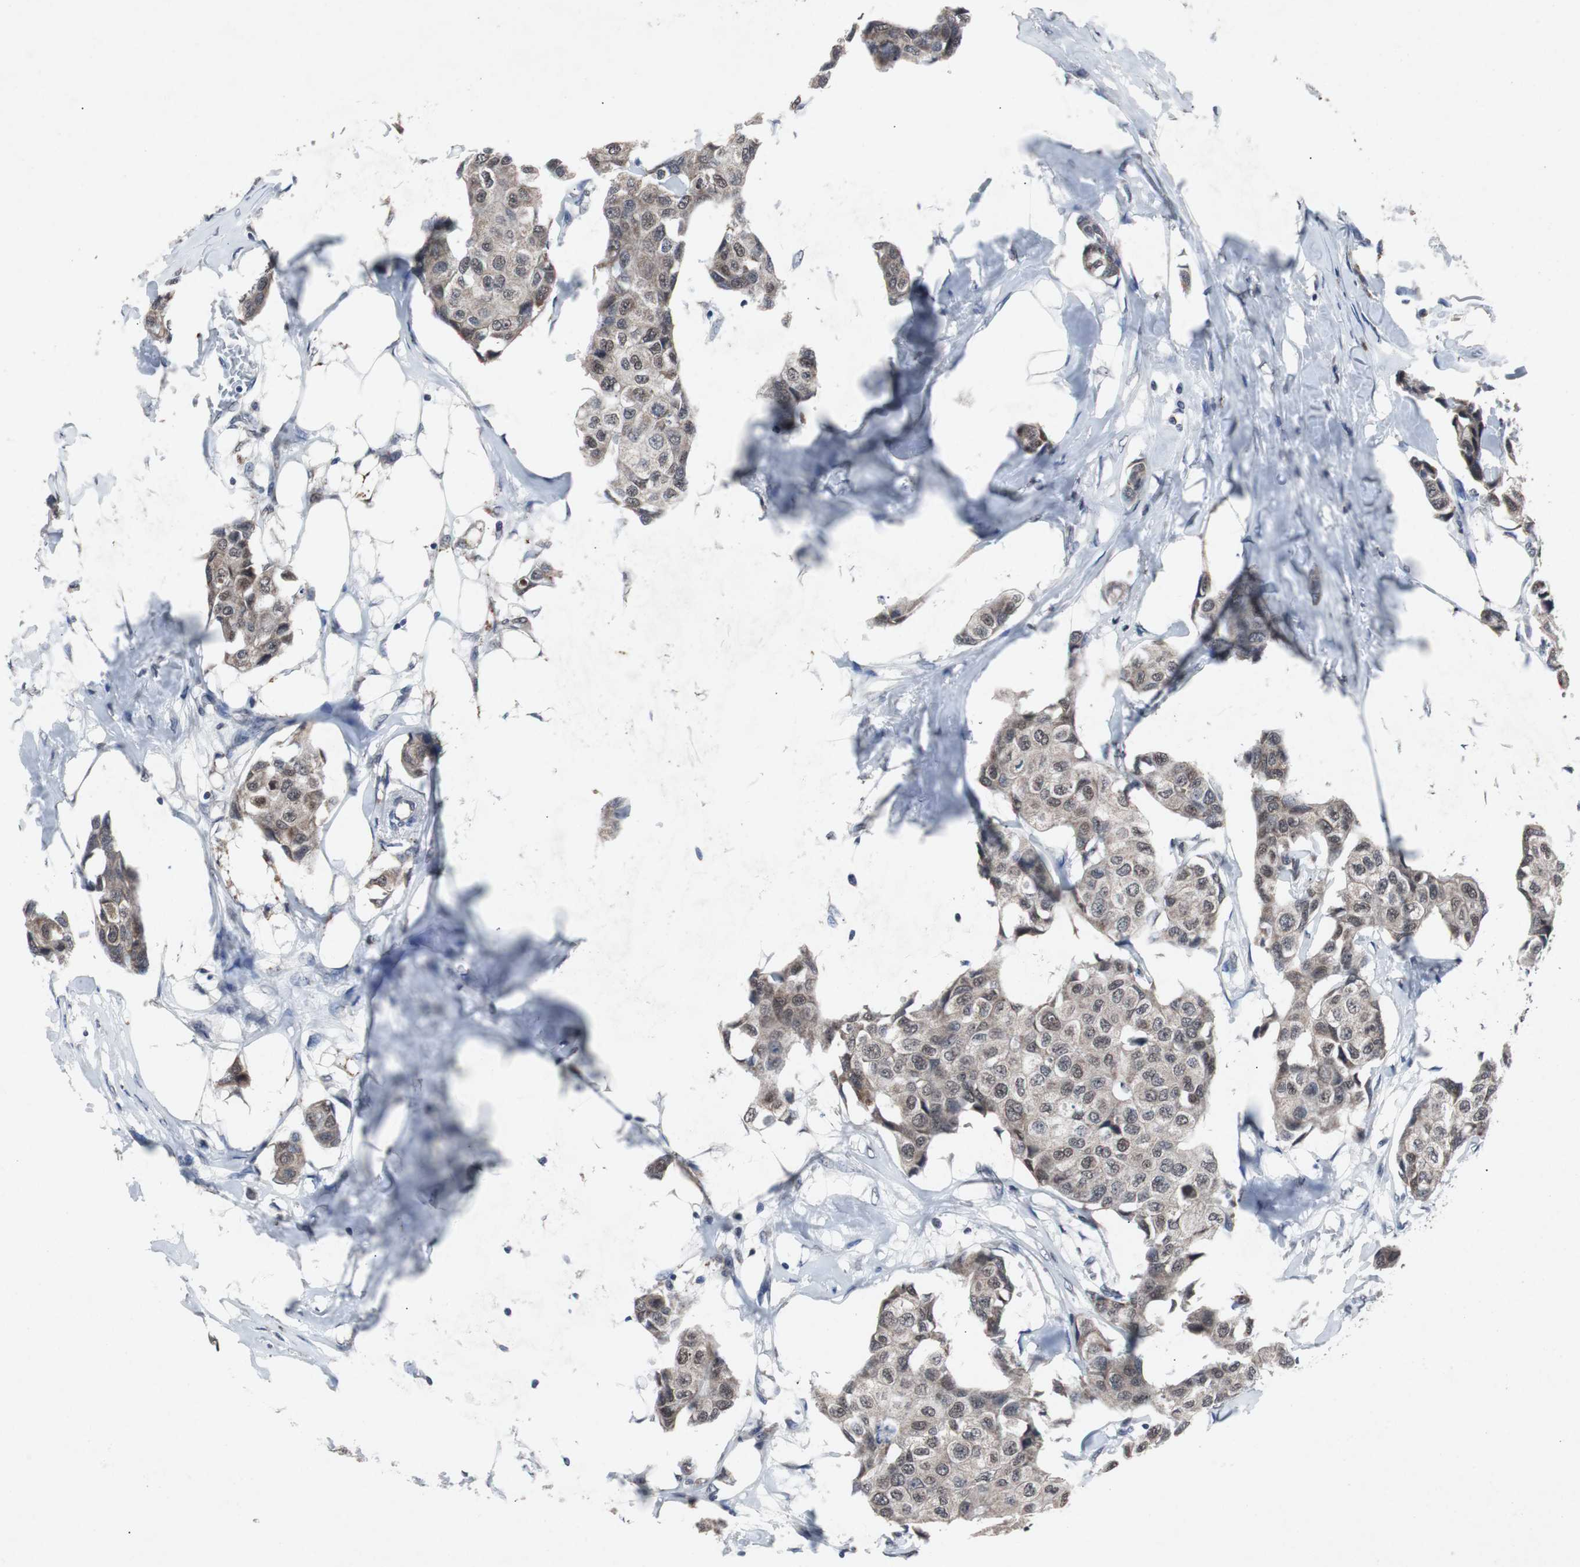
{"staining": {"intensity": "weak", "quantity": ">75%", "location": "cytoplasmic/membranous,nuclear"}, "tissue": "breast cancer", "cell_type": "Tumor cells", "image_type": "cancer", "snomed": [{"axis": "morphology", "description": "Duct carcinoma"}, {"axis": "topography", "description": "Breast"}], "caption": "This micrograph shows immunohistochemistry staining of human breast cancer (invasive ductal carcinoma), with low weak cytoplasmic/membranous and nuclear expression in approximately >75% of tumor cells.", "gene": "RBM47", "patient": {"sex": "female", "age": 80}}